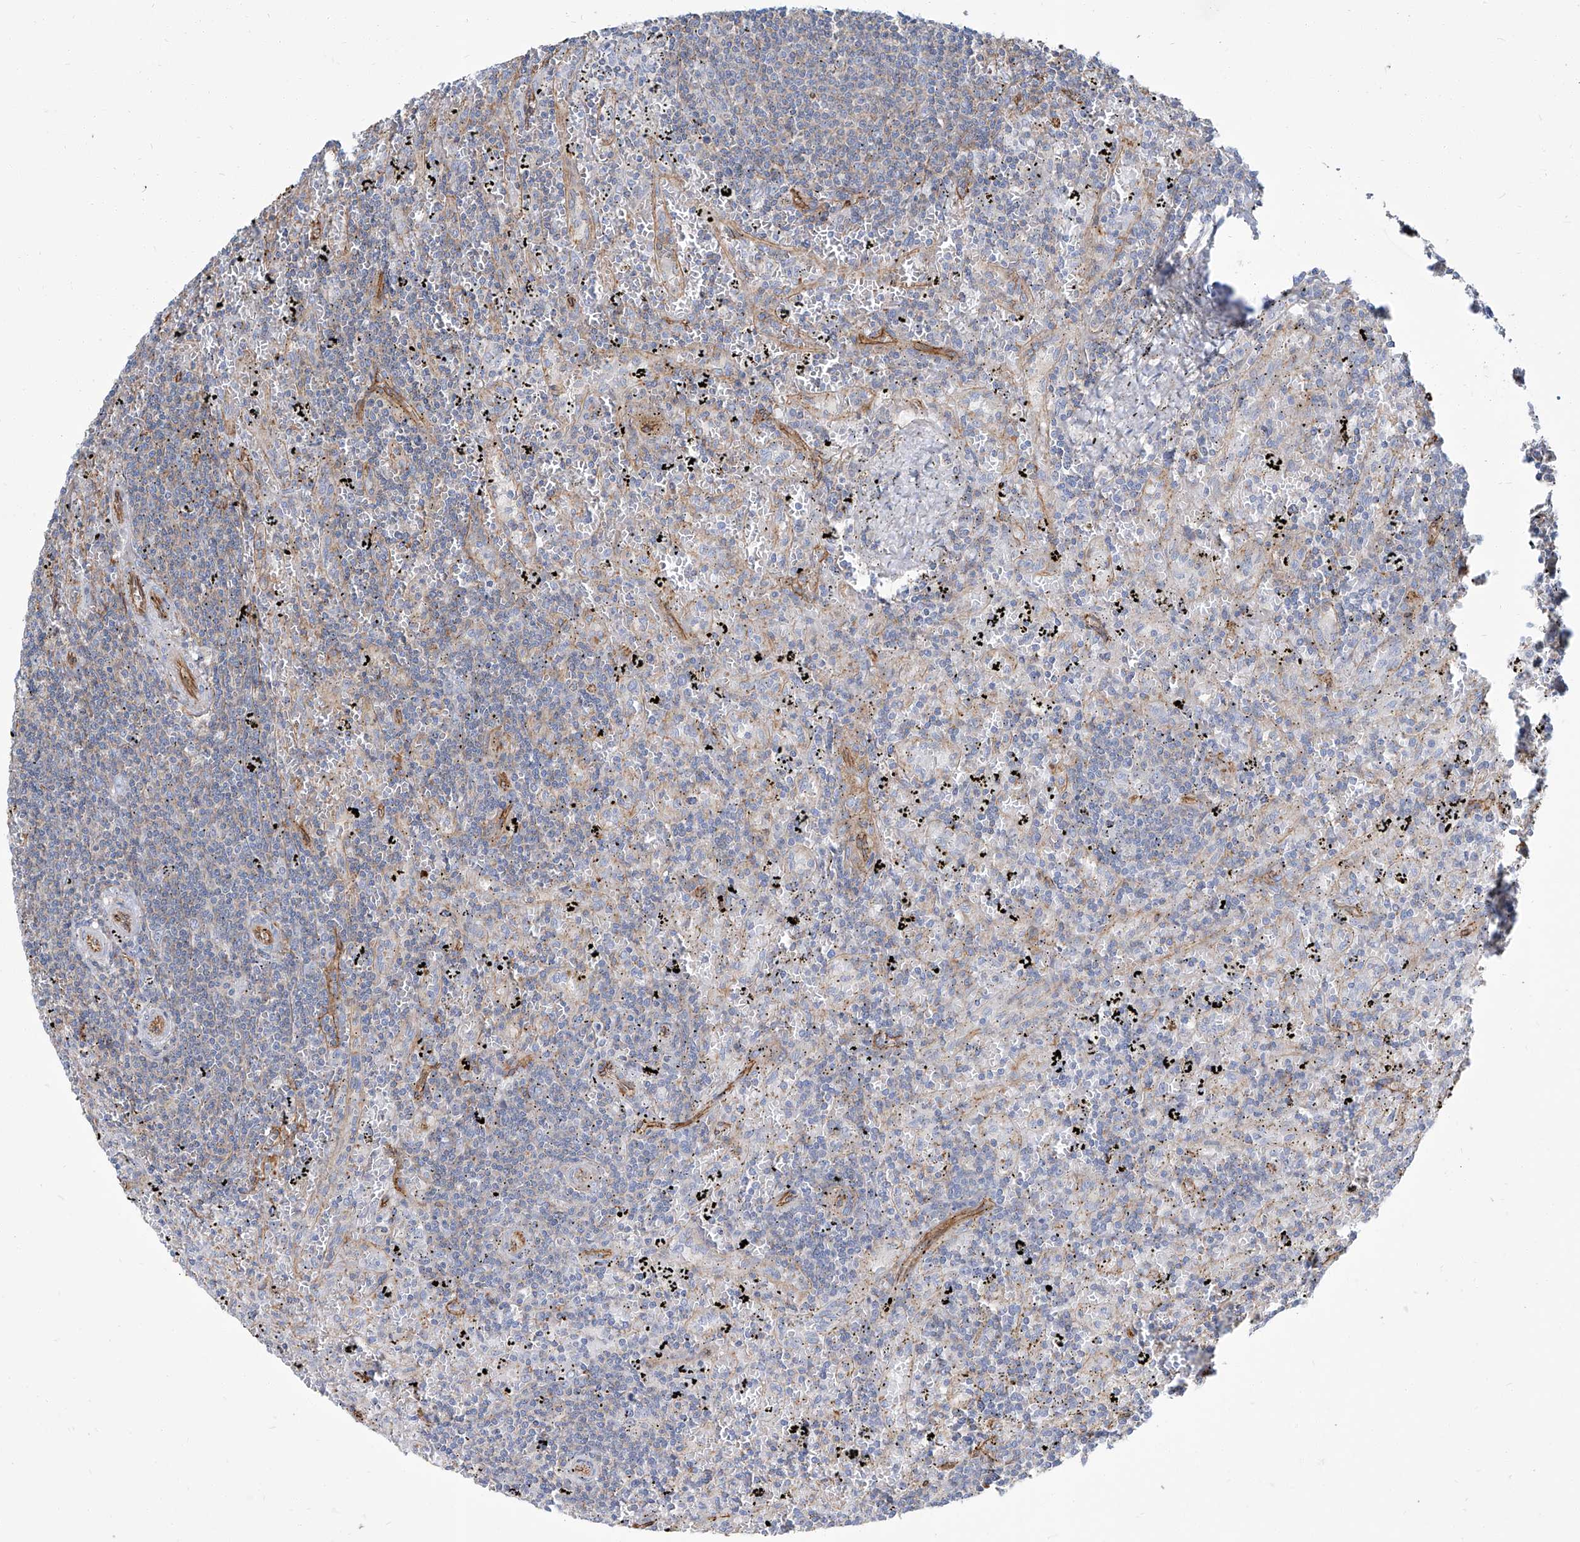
{"staining": {"intensity": "negative", "quantity": "none", "location": "none"}, "tissue": "lymphoma", "cell_type": "Tumor cells", "image_type": "cancer", "snomed": [{"axis": "morphology", "description": "Malignant lymphoma, non-Hodgkin's type, Low grade"}, {"axis": "topography", "description": "Spleen"}], "caption": "Tumor cells are negative for brown protein staining in lymphoma.", "gene": "TXLNB", "patient": {"sex": "male", "age": 76}}